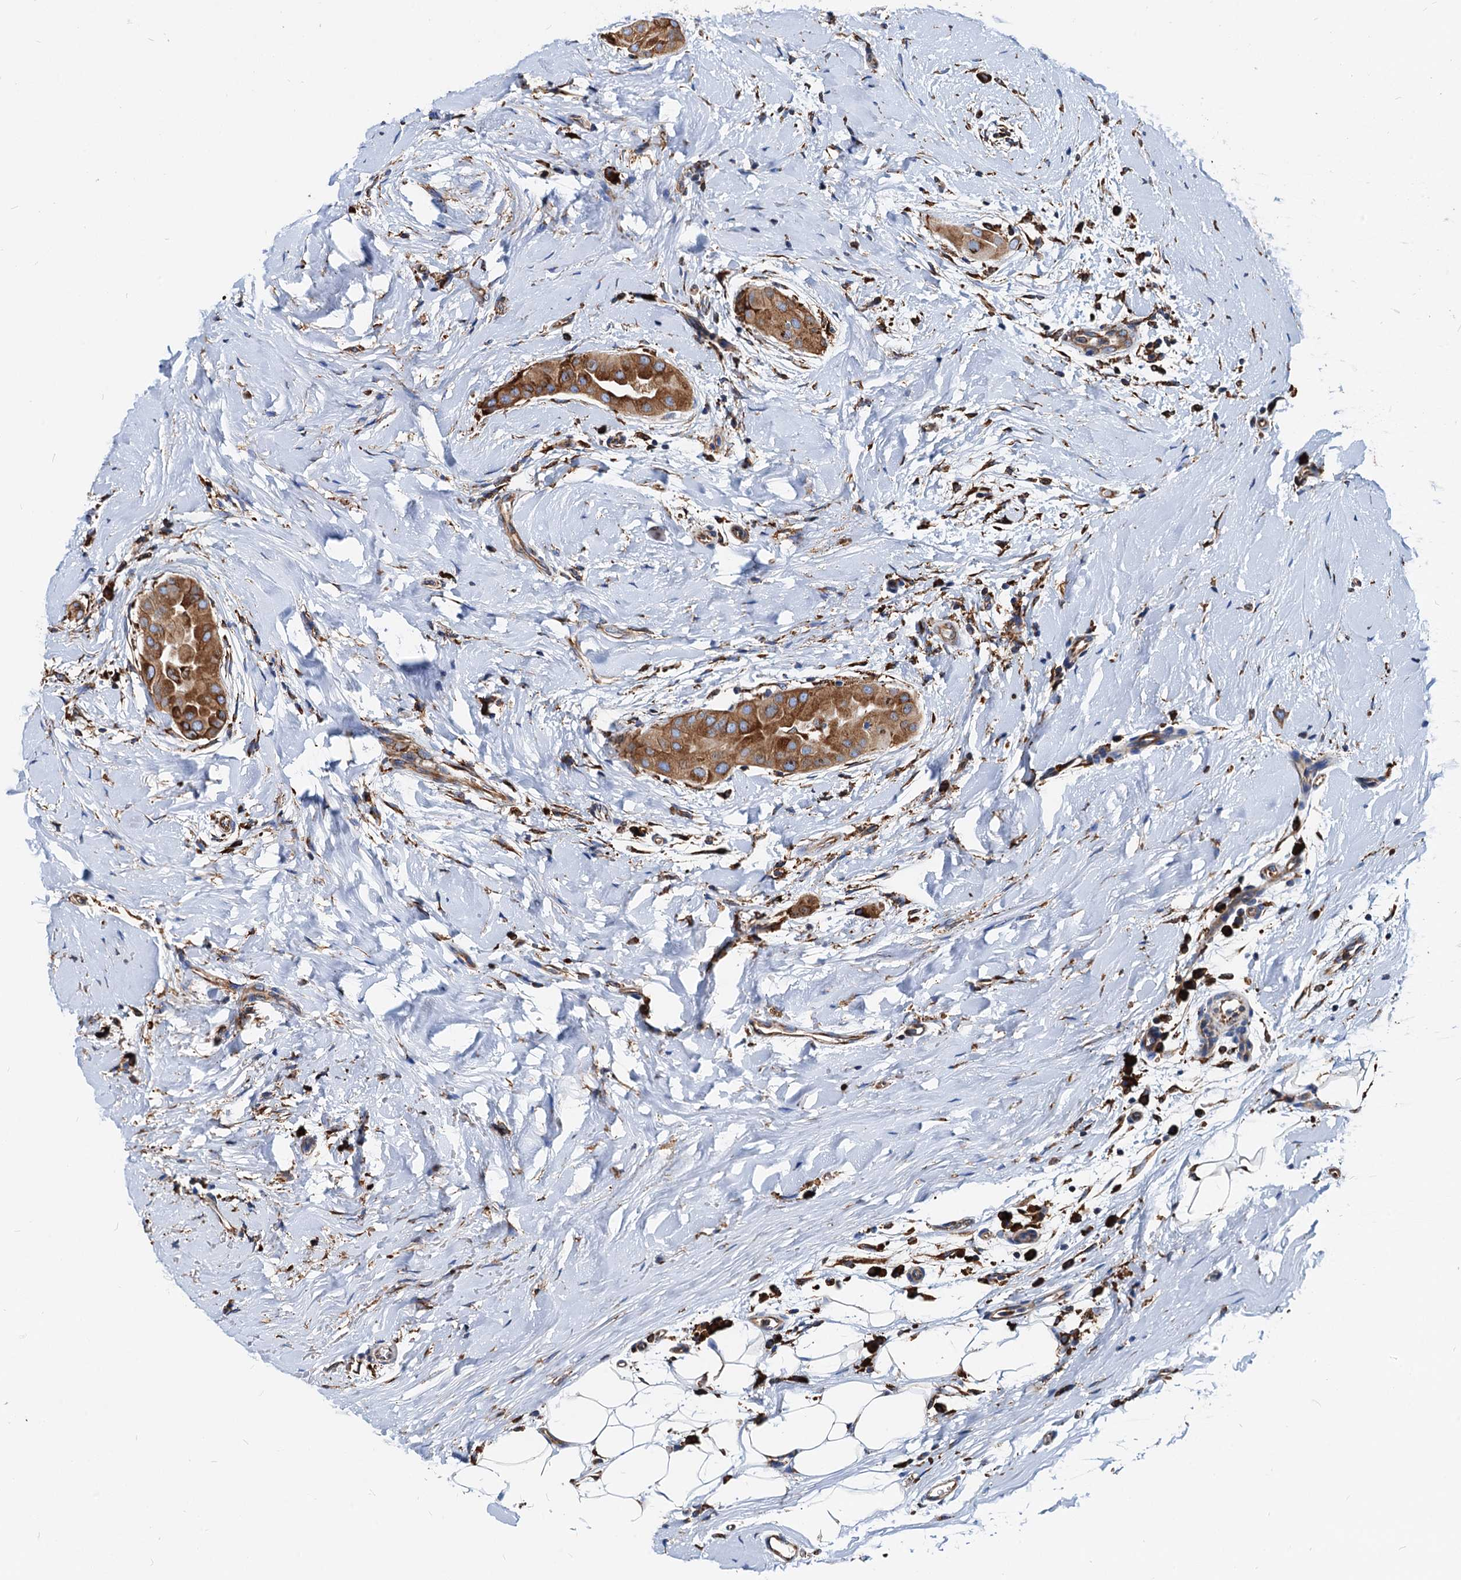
{"staining": {"intensity": "moderate", "quantity": ">75%", "location": "cytoplasmic/membranous"}, "tissue": "thyroid cancer", "cell_type": "Tumor cells", "image_type": "cancer", "snomed": [{"axis": "morphology", "description": "Papillary adenocarcinoma, NOS"}, {"axis": "topography", "description": "Thyroid gland"}], "caption": "This is a micrograph of immunohistochemistry staining of thyroid cancer, which shows moderate expression in the cytoplasmic/membranous of tumor cells.", "gene": "HSPA5", "patient": {"sex": "male", "age": 33}}